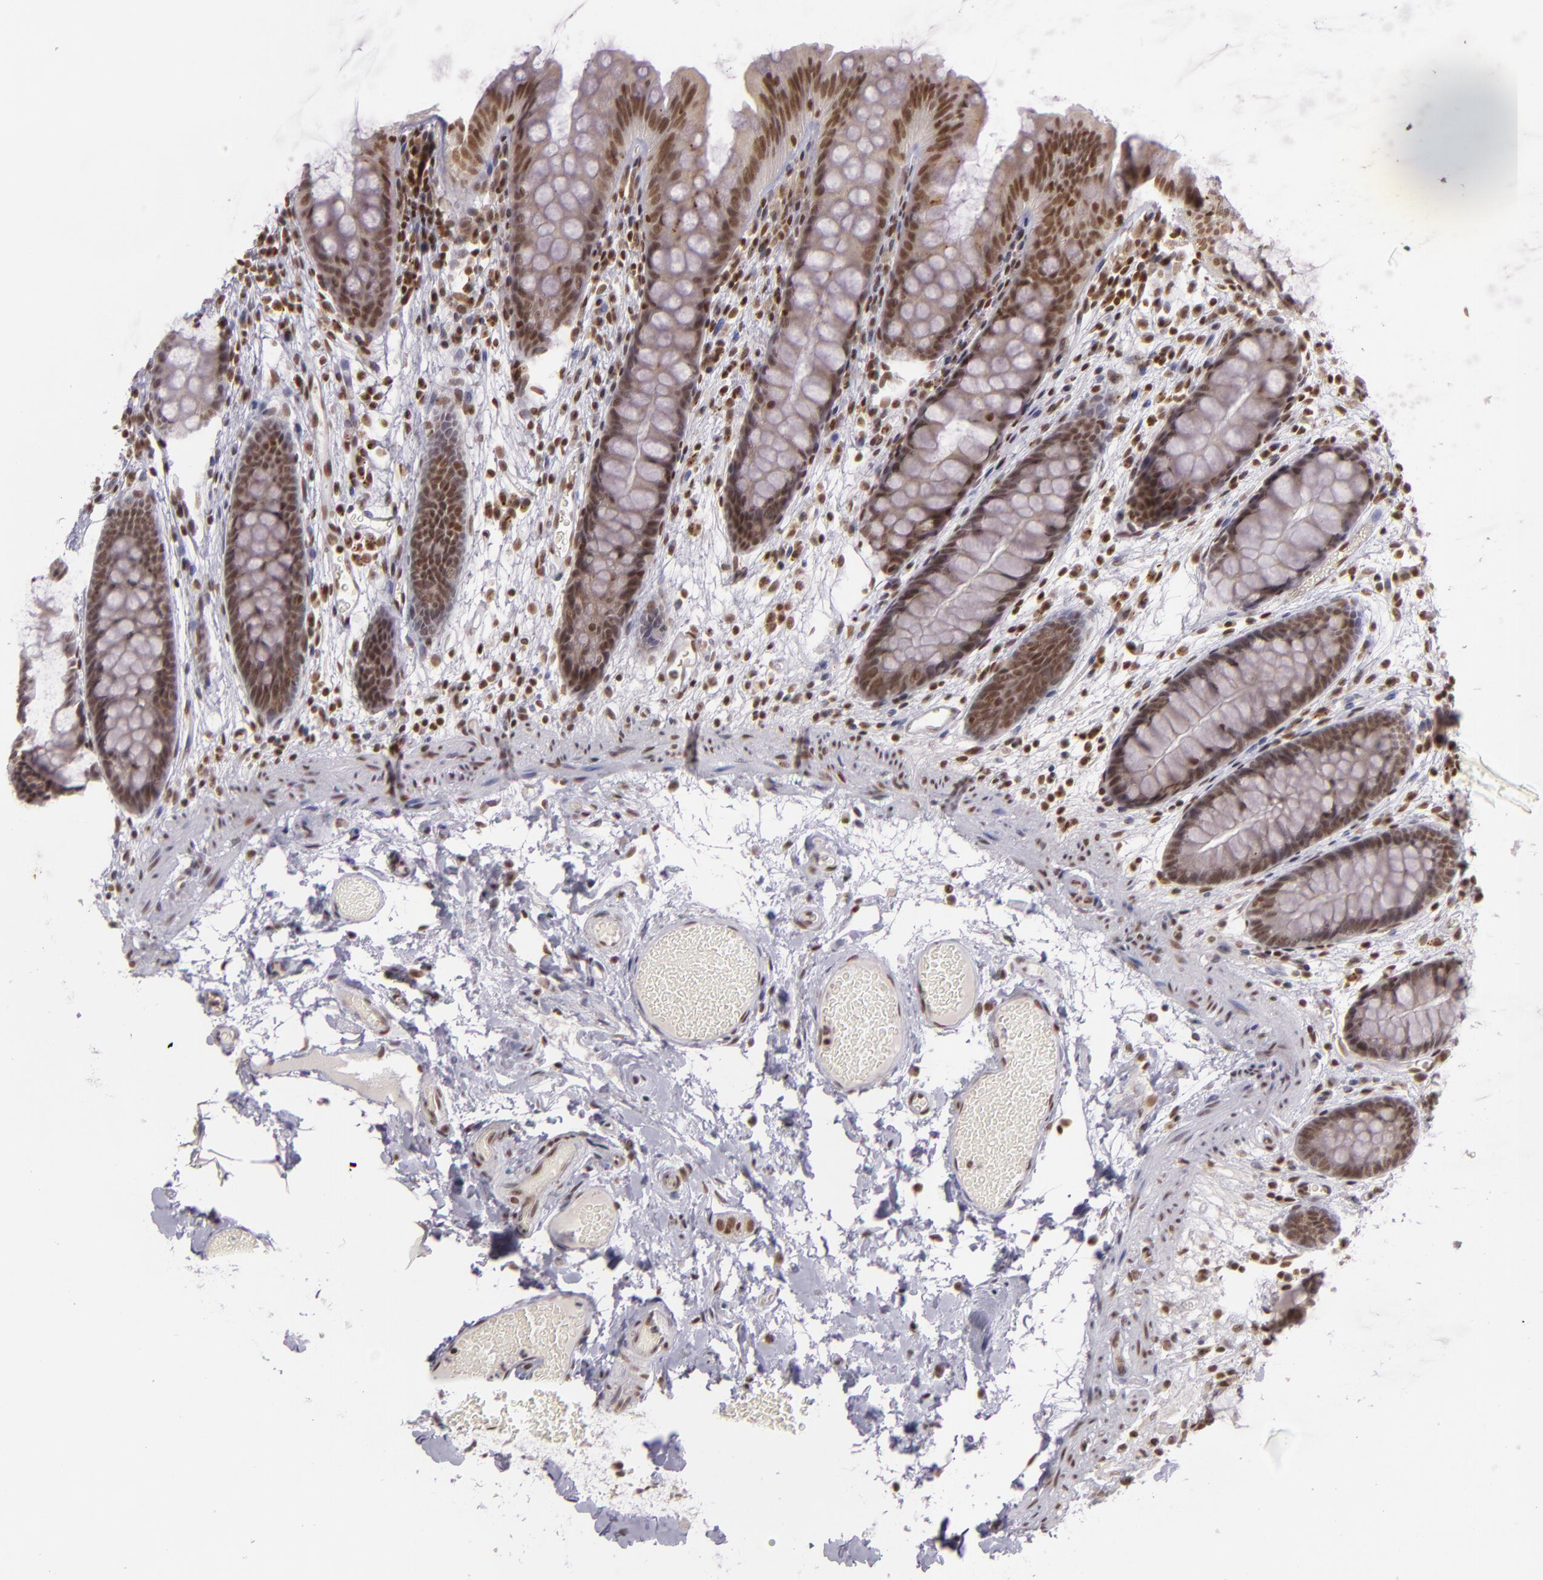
{"staining": {"intensity": "moderate", "quantity": ">75%", "location": "nuclear"}, "tissue": "colon", "cell_type": "Endothelial cells", "image_type": "normal", "snomed": [{"axis": "morphology", "description": "Normal tissue, NOS"}, {"axis": "topography", "description": "Smooth muscle"}, {"axis": "topography", "description": "Colon"}], "caption": "Colon stained for a protein (brown) demonstrates moderate nuclear positive staining in about >75% of endothelial cells.", "gene": "ZFX", "patient": {"sex": "male", "age": 67}}